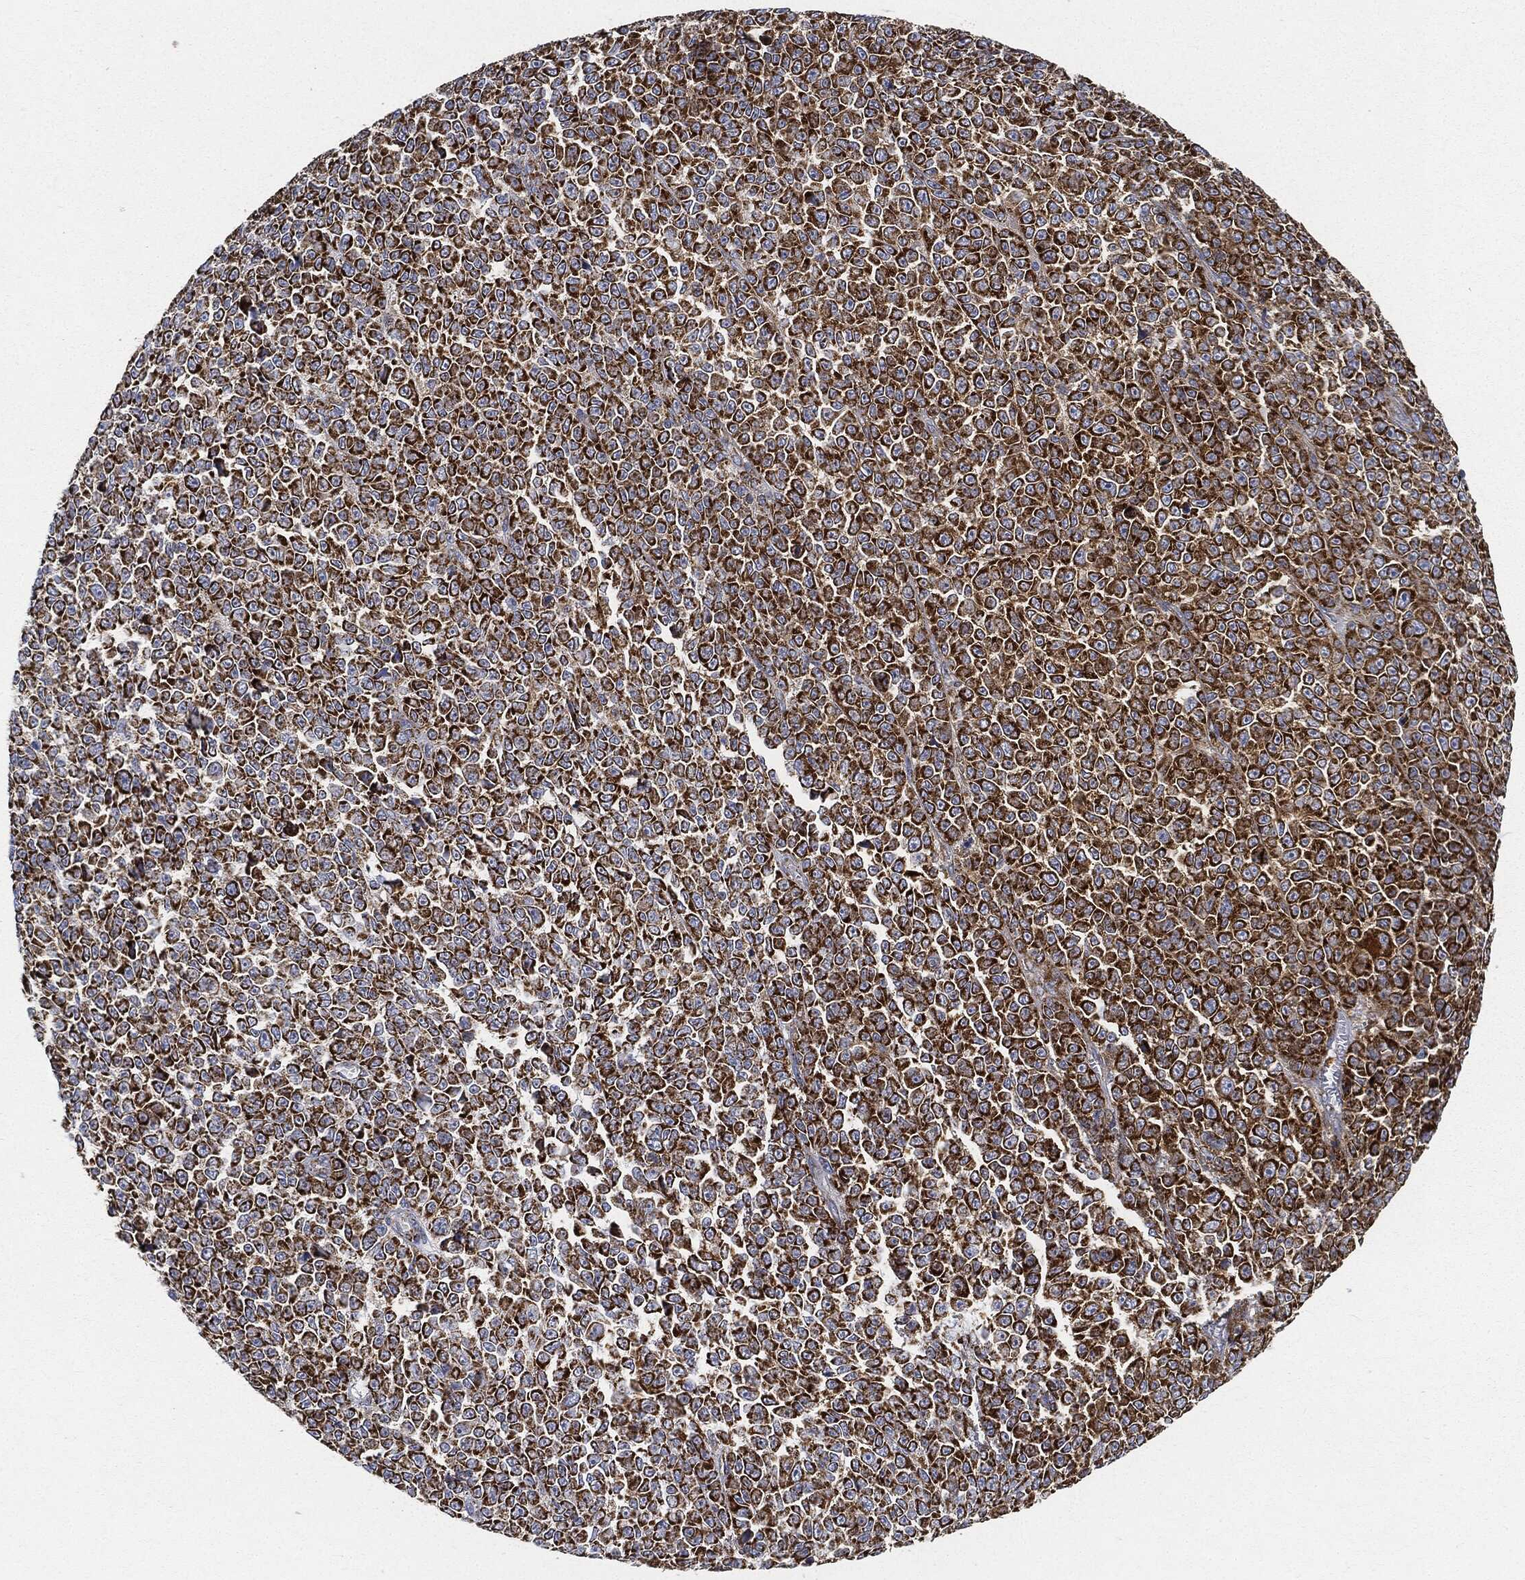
{"staining": {"intensity": "strong", "quantity": ">75%", "location": "cytoplasmic/membranous"}, "tissue": "melanoma", "cell_type": "Tumor cells", "image_type": "cancer", "snomed": [{"axis": "morphology", "description": "Malignant melanoma, NOS"}, {"axis": "topography", "description": "Skin"}], "caption": "Protein staining displays strong cytoplasmic/membranous positivity in about >75% of tumor cells in malignant melanoma.", "gene": "CAPN15", "patient": {"sex": "female", "age": 95}}